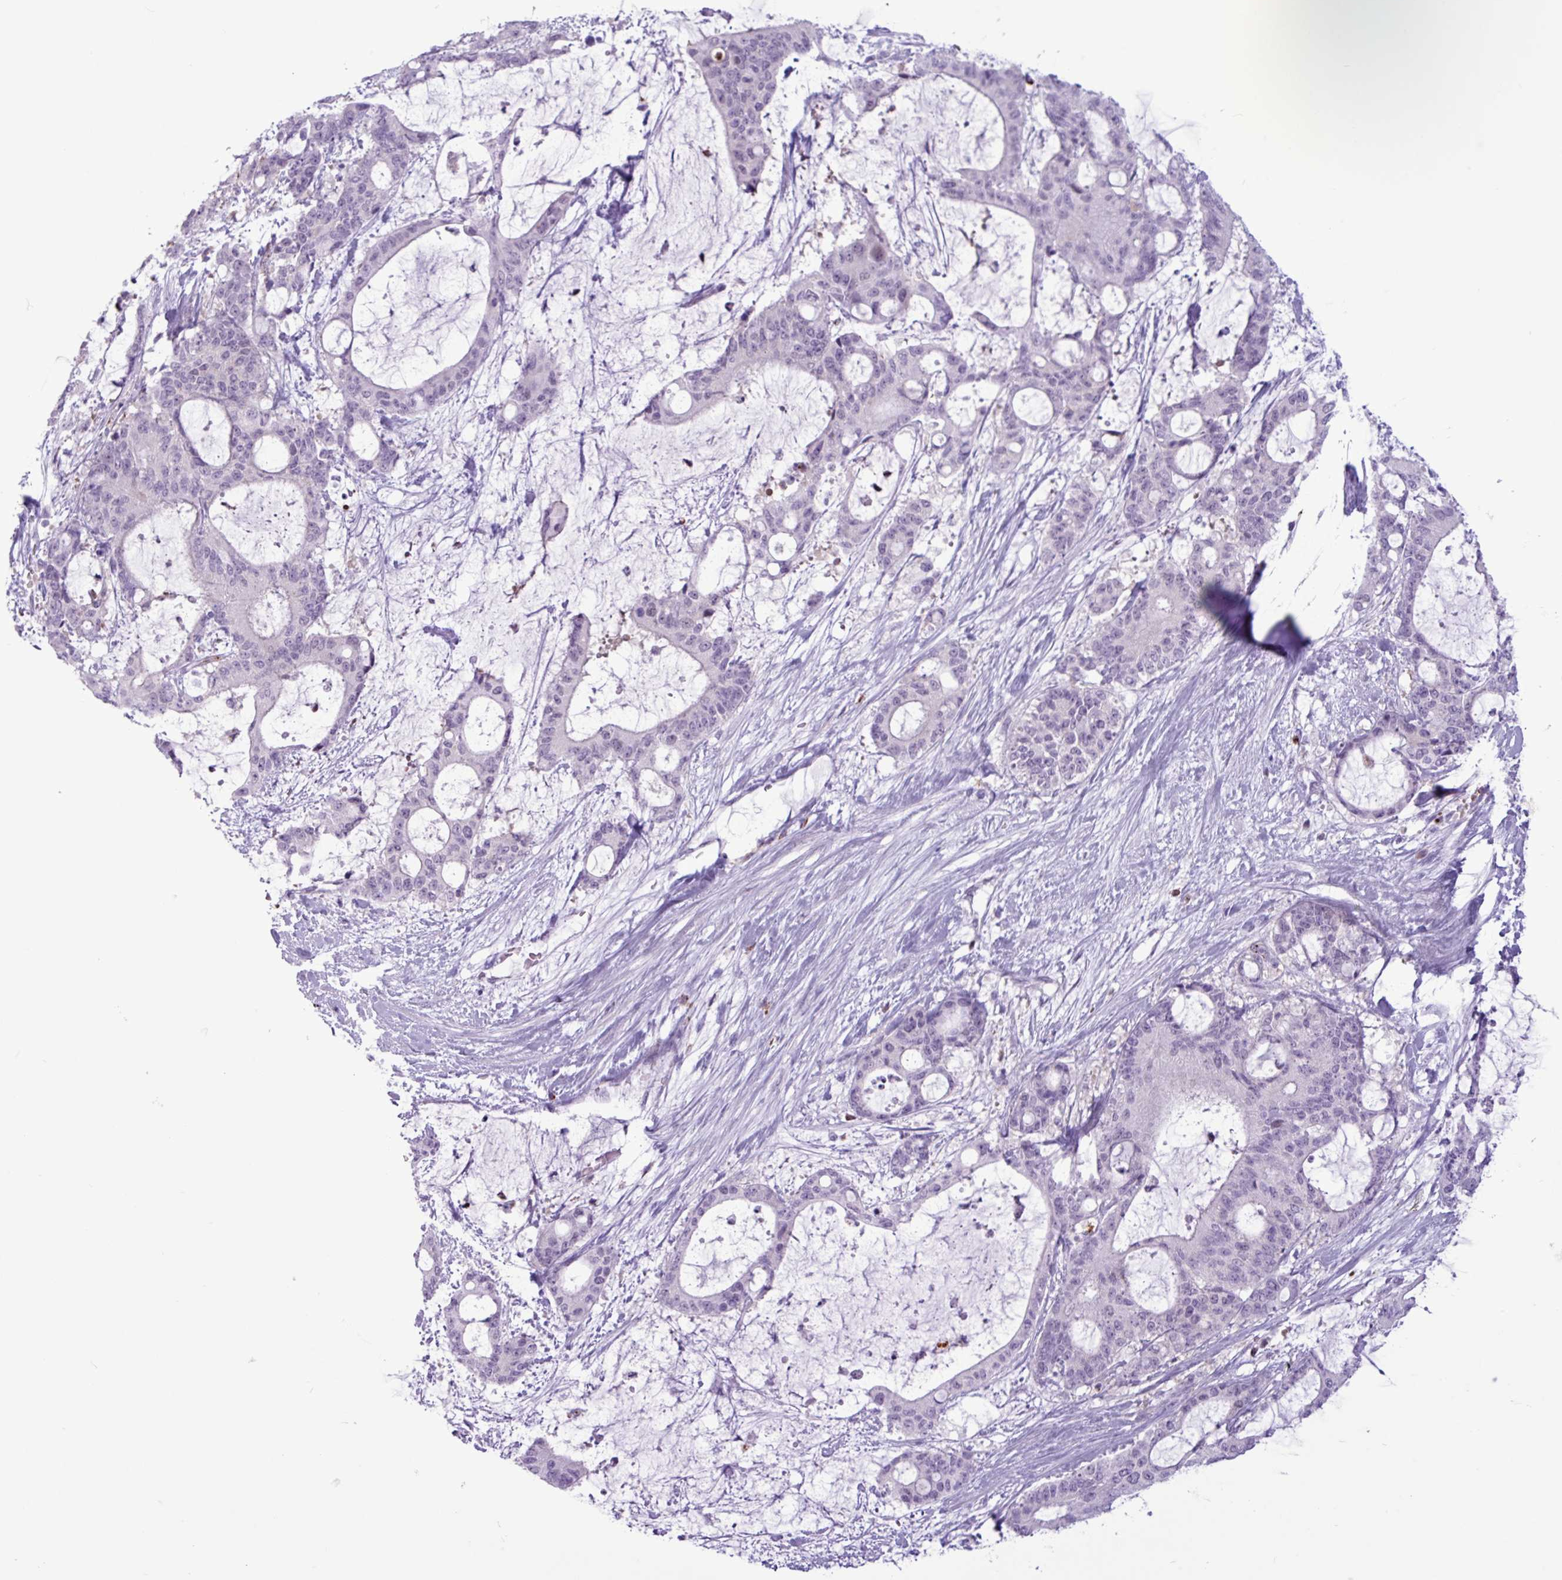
{"staining": {"intensity": "negative", "quantity": "none", "location": "none"}, "tissue": "liver cancer", "cell_type": "Tumor cells", "image_type": "cancer", "snomed": [{"axis": "morphology", "description": "Normal tissue, NOS"}, {"axis": "morphology", "description": "Cholangiocarcinoma"}, {"axis": "topography", "description": "Liver"}, {"axis": "topography", "description": "Peripheral nerve tissue"}], "caption": "Immunohistochemical staining of liver cancer (cholangiocarcinoma) reveals no significant positivity in tumor cells.", "gene": "TMEM178A", "patient": {"sex": "female", "age": 73}}